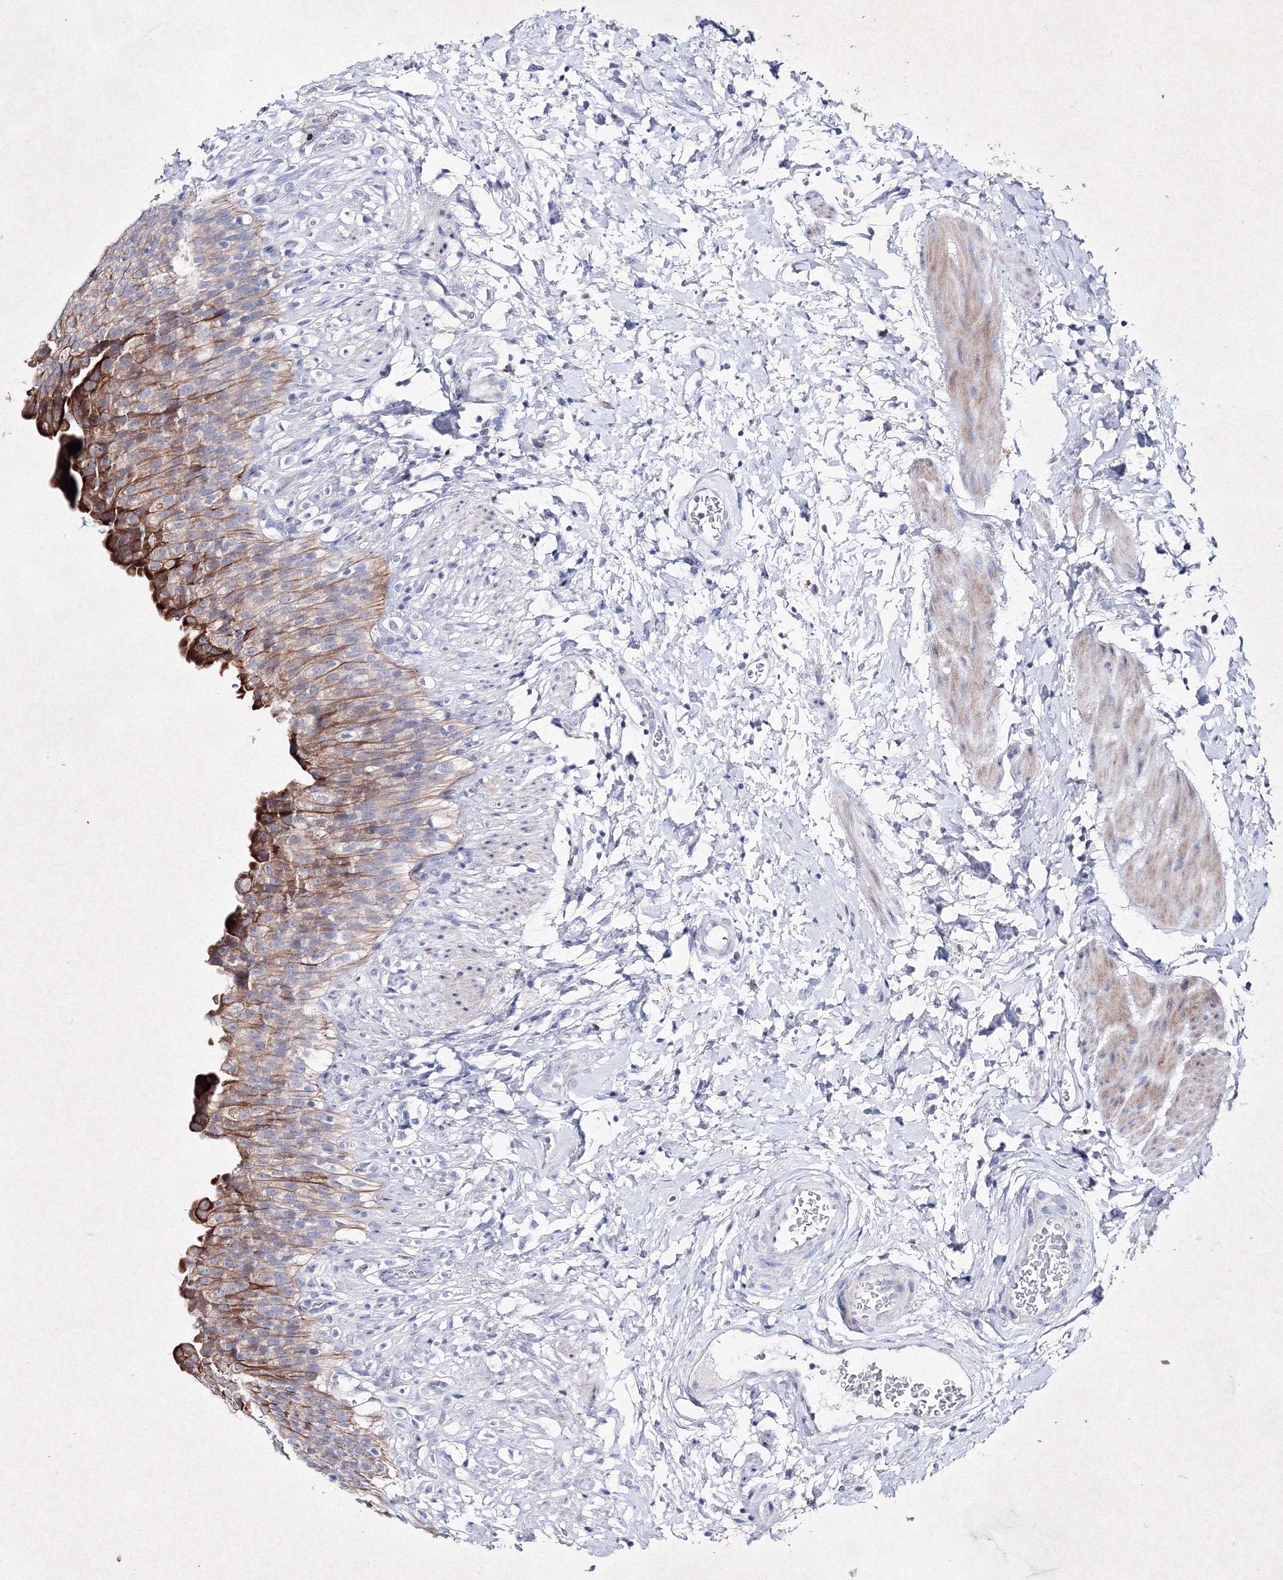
{"staining": {"intensity": "strong", "quantity": ">75%", "location": "cytoplasmic/membranous"}, "tissue": "urinary bladder", "cell_type": "Urothelial cells", "image_type": "normal", "snomed": [{"axis": "morphology", "description": "Normal tissue, NOS"}, {"axis": "topography", "description": "Urinary bladder"}], "caption": "DAB immunohistochemical staining of unremarkable urinary bladder shows strong cytoplasmic/membranous protein staining in approximately >75% of urothelial cells. The staining was performed using DAB (3,3'-diaminobenzidine), with brown indicating positive protein expression. Nuclei are stained blue with hematoxylin.", "gene": "SMIM29", "patient": {"sex": "female", "age": 79}}